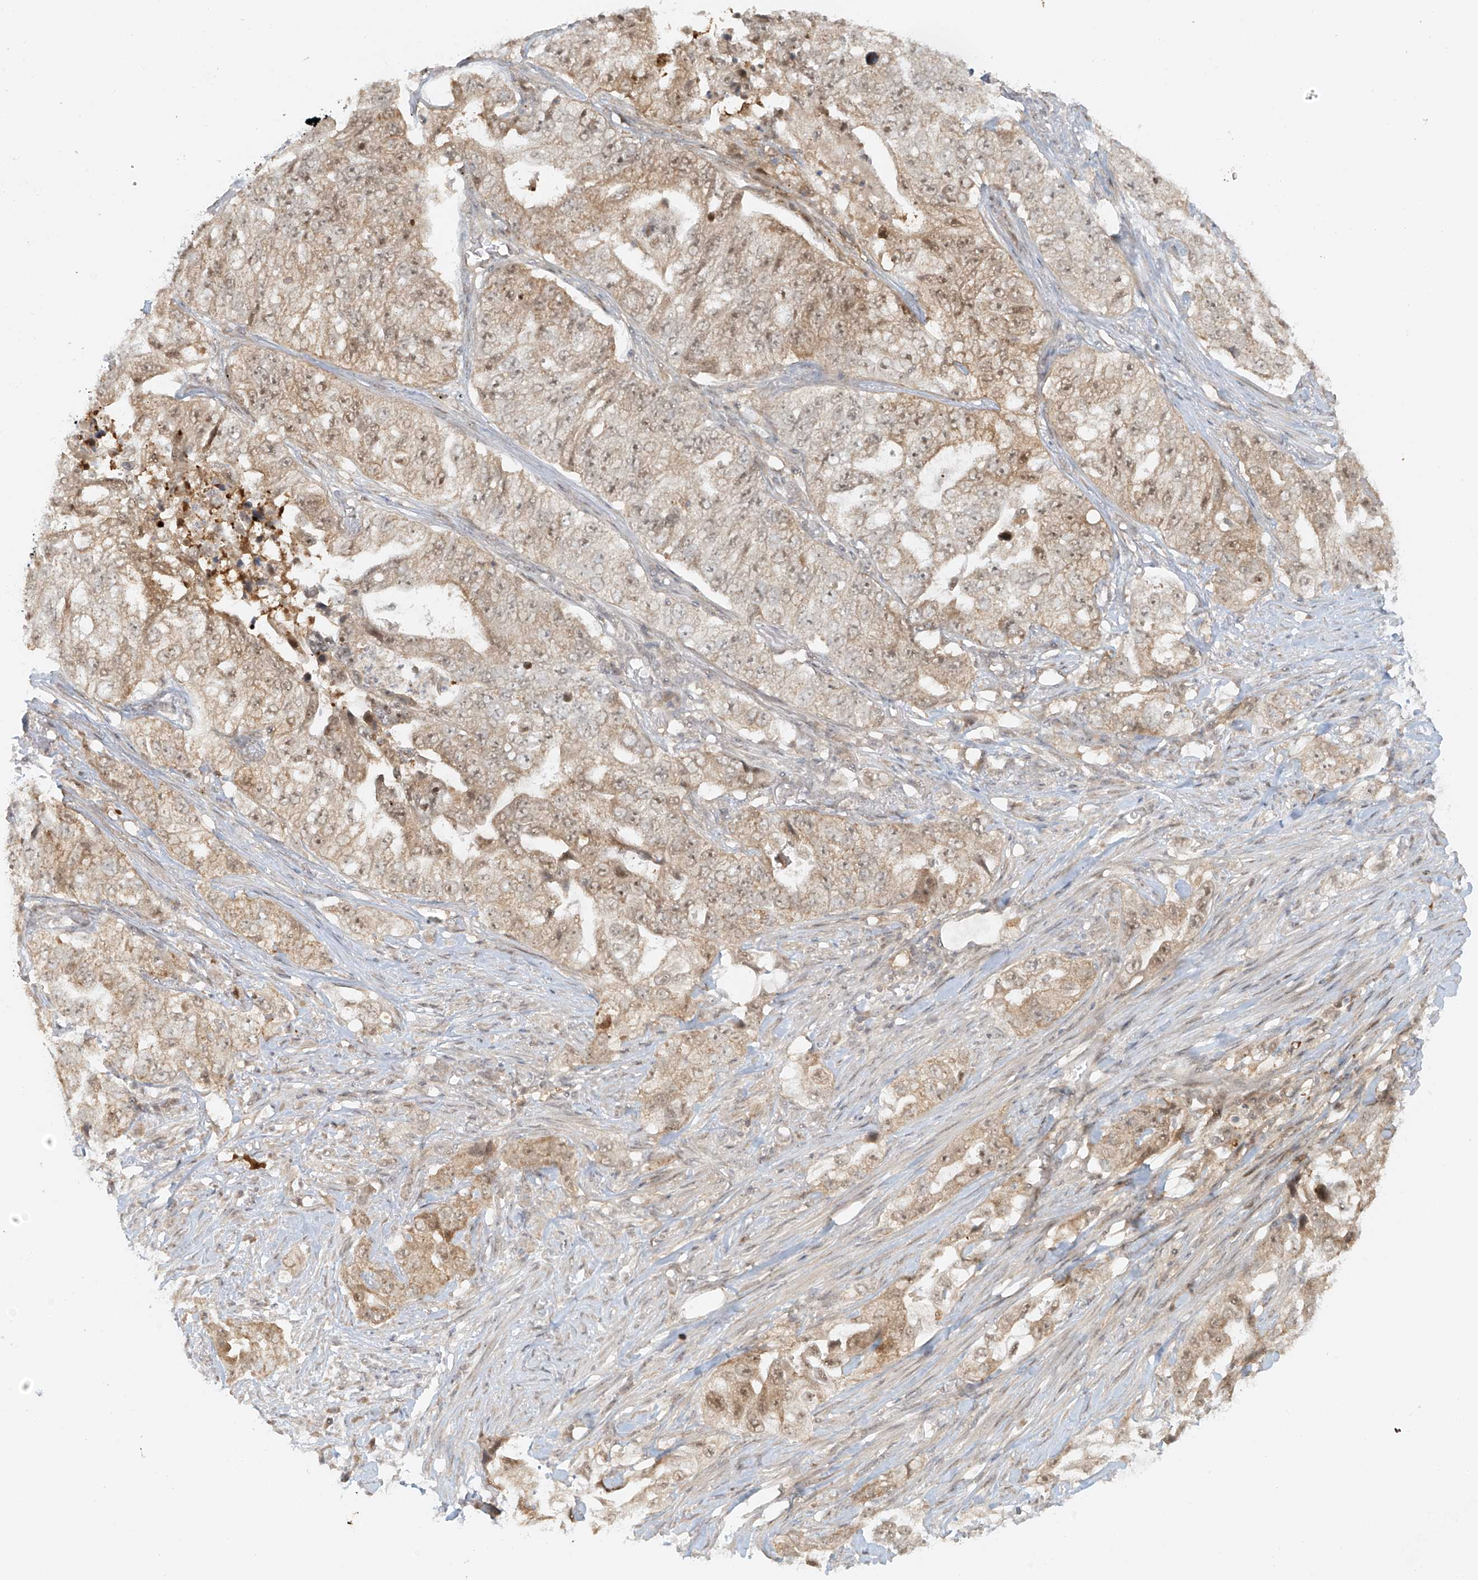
{"staining": {"intensity": "weak", "quantity": ">75%", "location": "cytoplasmic/membranous,nuclear"}, "tissue": "lung cancer", "cell_type": "Tumor cells", "image_type": "cancer", "snomed": [{"axis": "morphology", "description": "Adenocarcinoma, NOS"}, {"axis": "topography", "description": "Lung"}], "caption": "Immunohistochemical staining of adenocarcinoma (lung) shows low levels of weak cytoplasmic/membranous and nuclear protein staining in about >75% of tumor cells.", "gene": "MIPEP", "patient": {"sex": "female", "age": 51}}